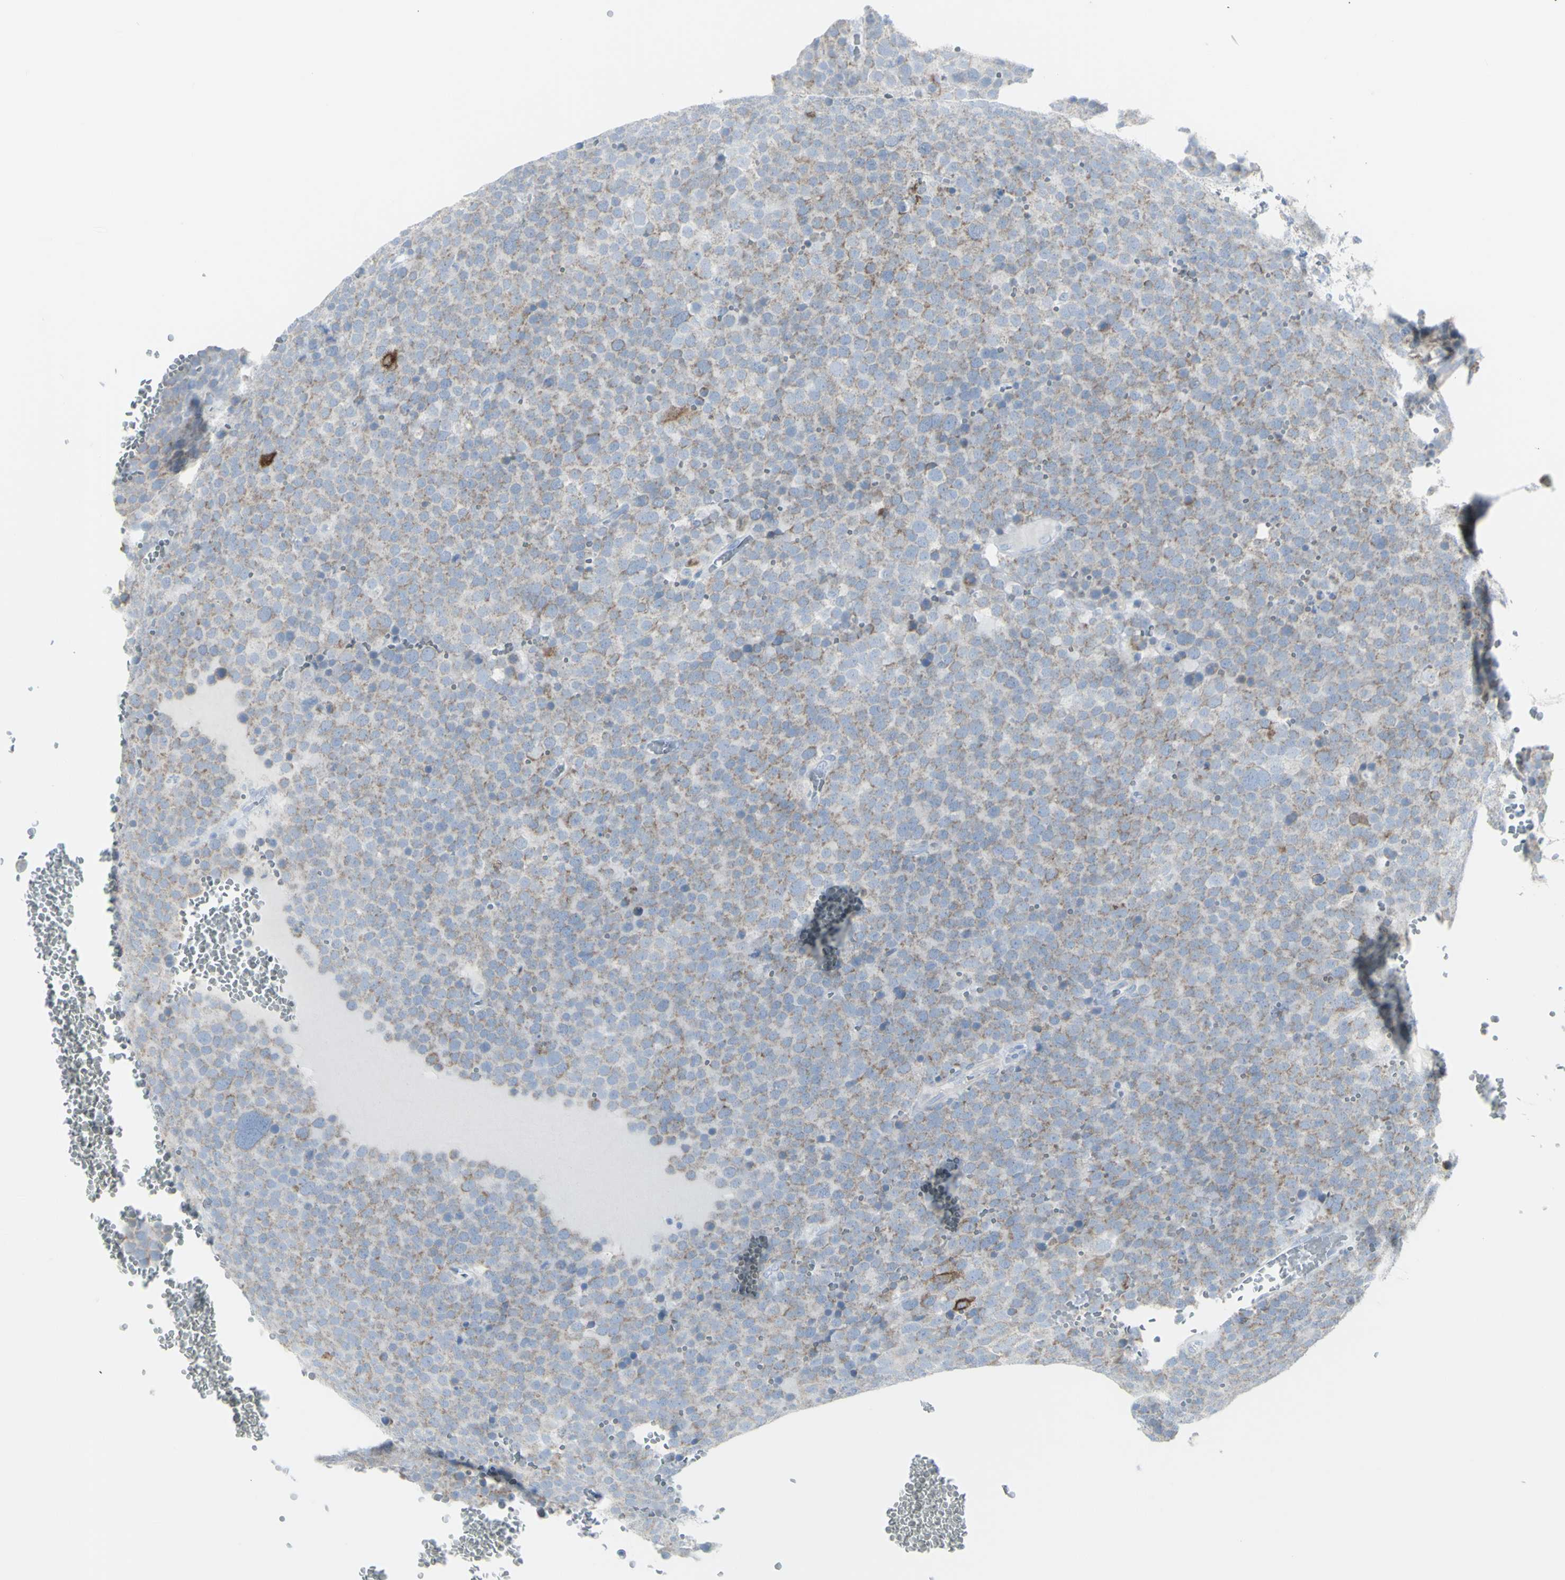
{"staining": {"intensity": "weak", "quantity": "25%-75%", "location": "cytoplasmic/membranous"}, "tissue": "testis cancer", "cell_type": "Tumor cells", "image_type": "cancer", "snomed": [{"axis": "morphology", "description": "Seminoma, NOS"}, {"axis": "topography", "description": "Testis"}], "caption": "This is an image of immunohistochemistry (IHC) staining of testis cancer, which shows weak expression in the cytoplasmic/membranous of tumor cells.", "gene": "ENSG00000198211", "patient": {"sex": "male", "age": 71}}